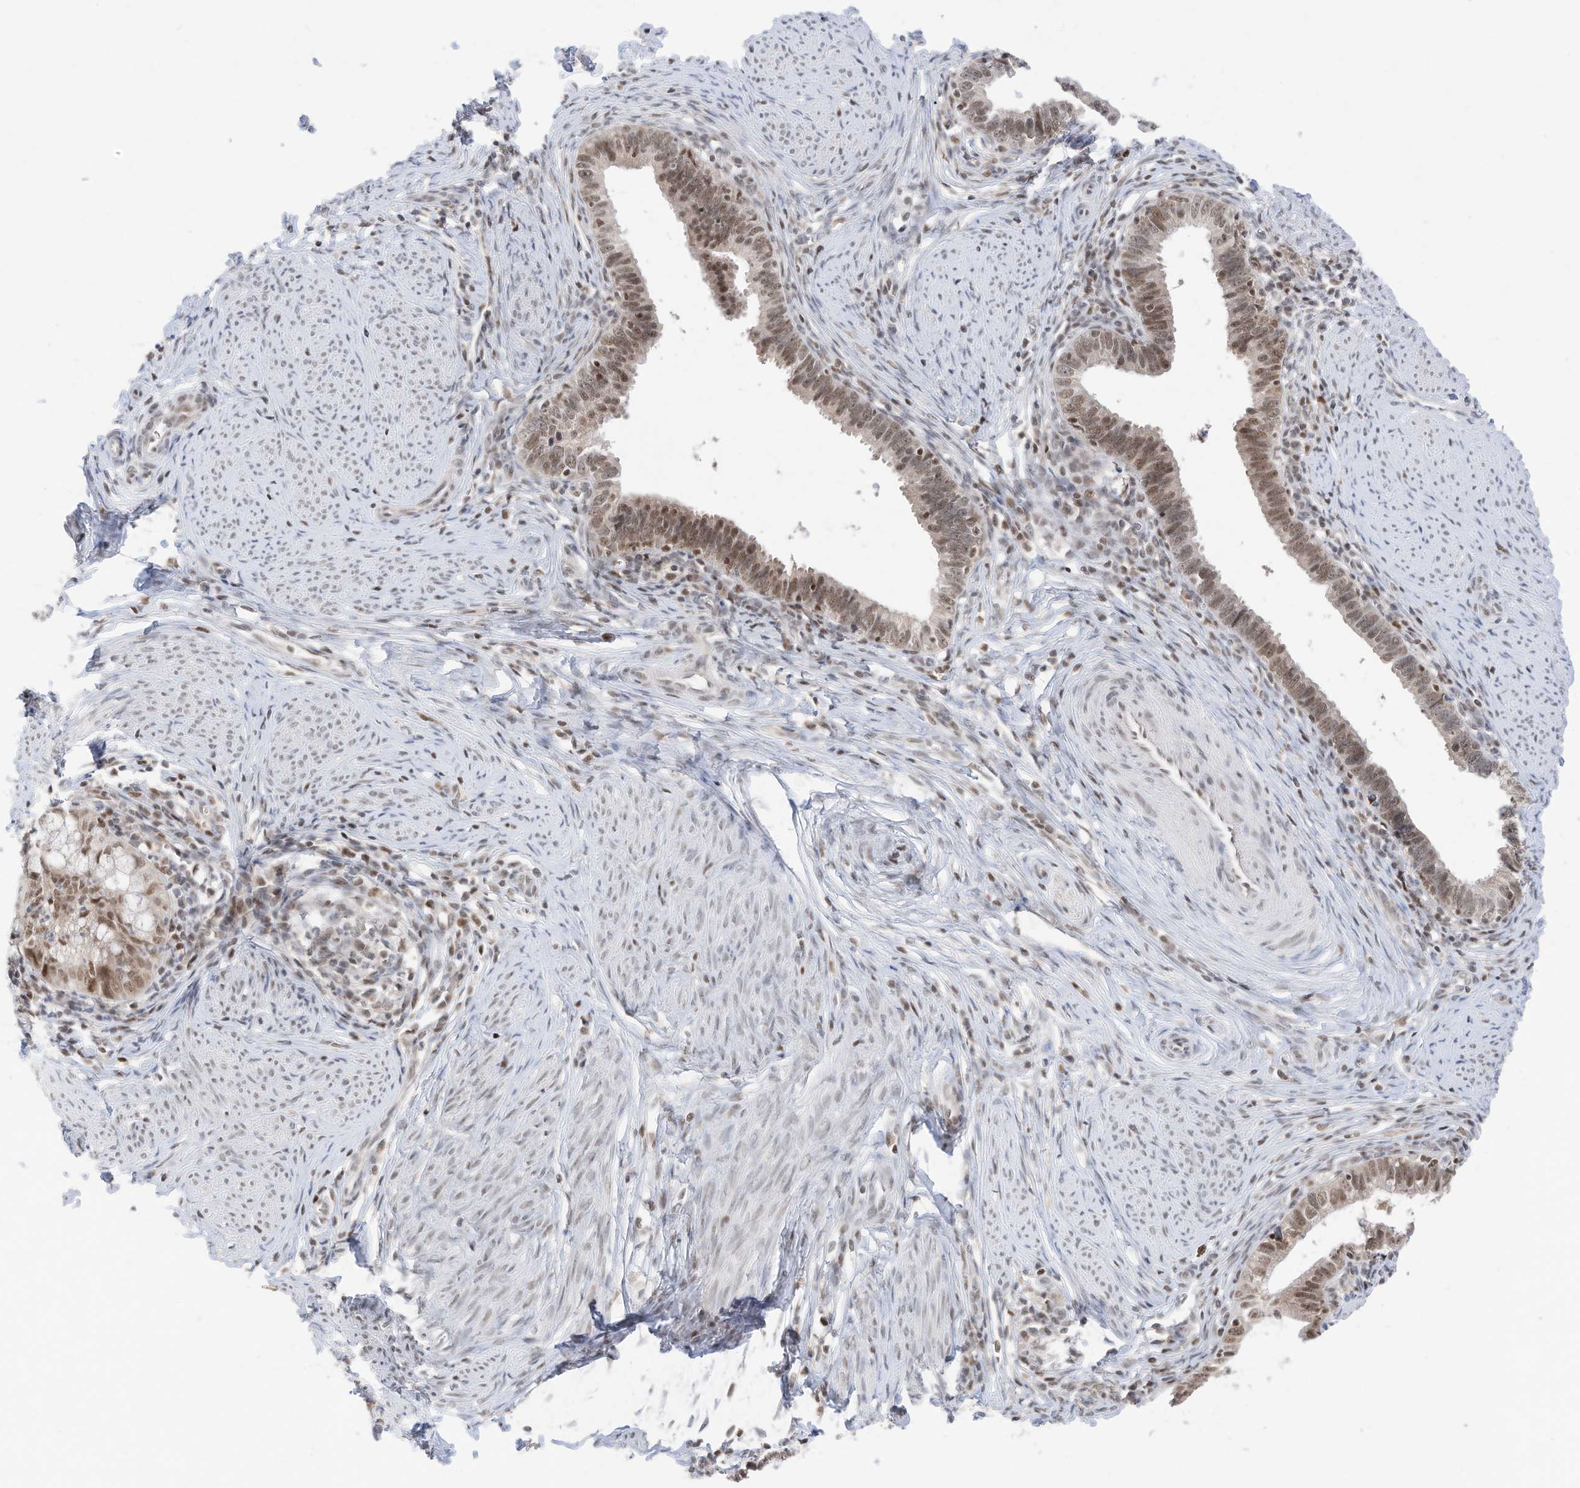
{"staining": {"intensity": "moderate", "quantity": ">75%", "location": "nuclear"}, "tissue": "cervical cancer", "cell_type": "Tumor cells", "image_type": "cancer", "snomed": [{"axis": "morphology", "description": "Adenocarcinoma, NOS"}, {"axis": "topography", "description": "Cervix"}], "caption": "Tumor cells demonstrate medium levels of moderate nuclear staining in about >75% of cells in cervical cancer.", "gene": "OGT", "patient": {"sex": "female", "age": 36}}